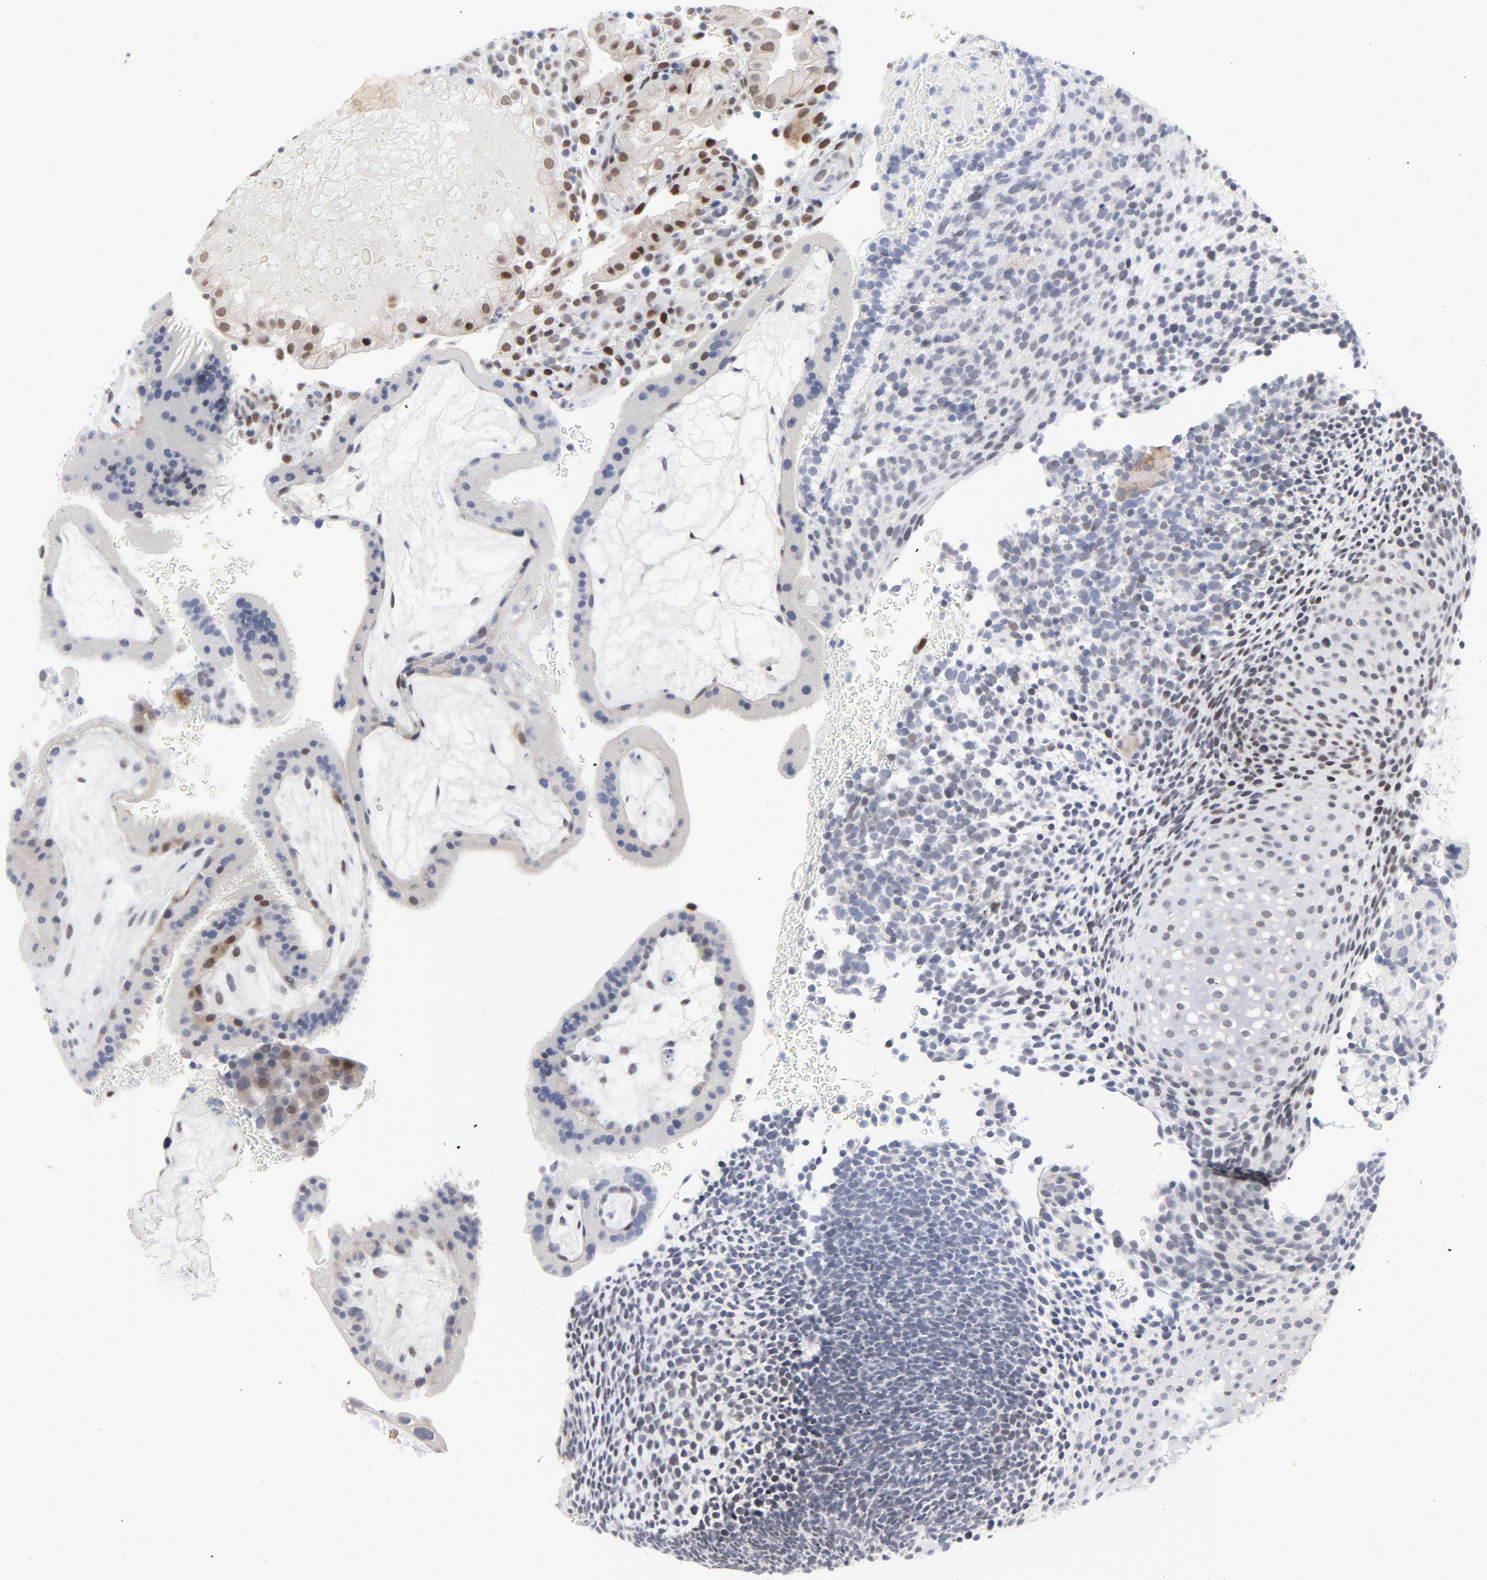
{"staining": {"intensity": "moderate", "quantity": ">75%", "location": "nuclear"}, "tissue": "placenta", "cell_type": "Decidual cells", "image_type": "normal", "snomed": [{"axis": "morphology", "description": "Normal tissue, NOS"}, {"axis": "topography", "description": "Placenta"}], "caption": "Immunohistochemical staining of normal placenta shows medium levels of moderate nuclear staining in about >75% of decidual cells.", "gene": "NFIC", "patient": {"sex": "female", "age": 19}}